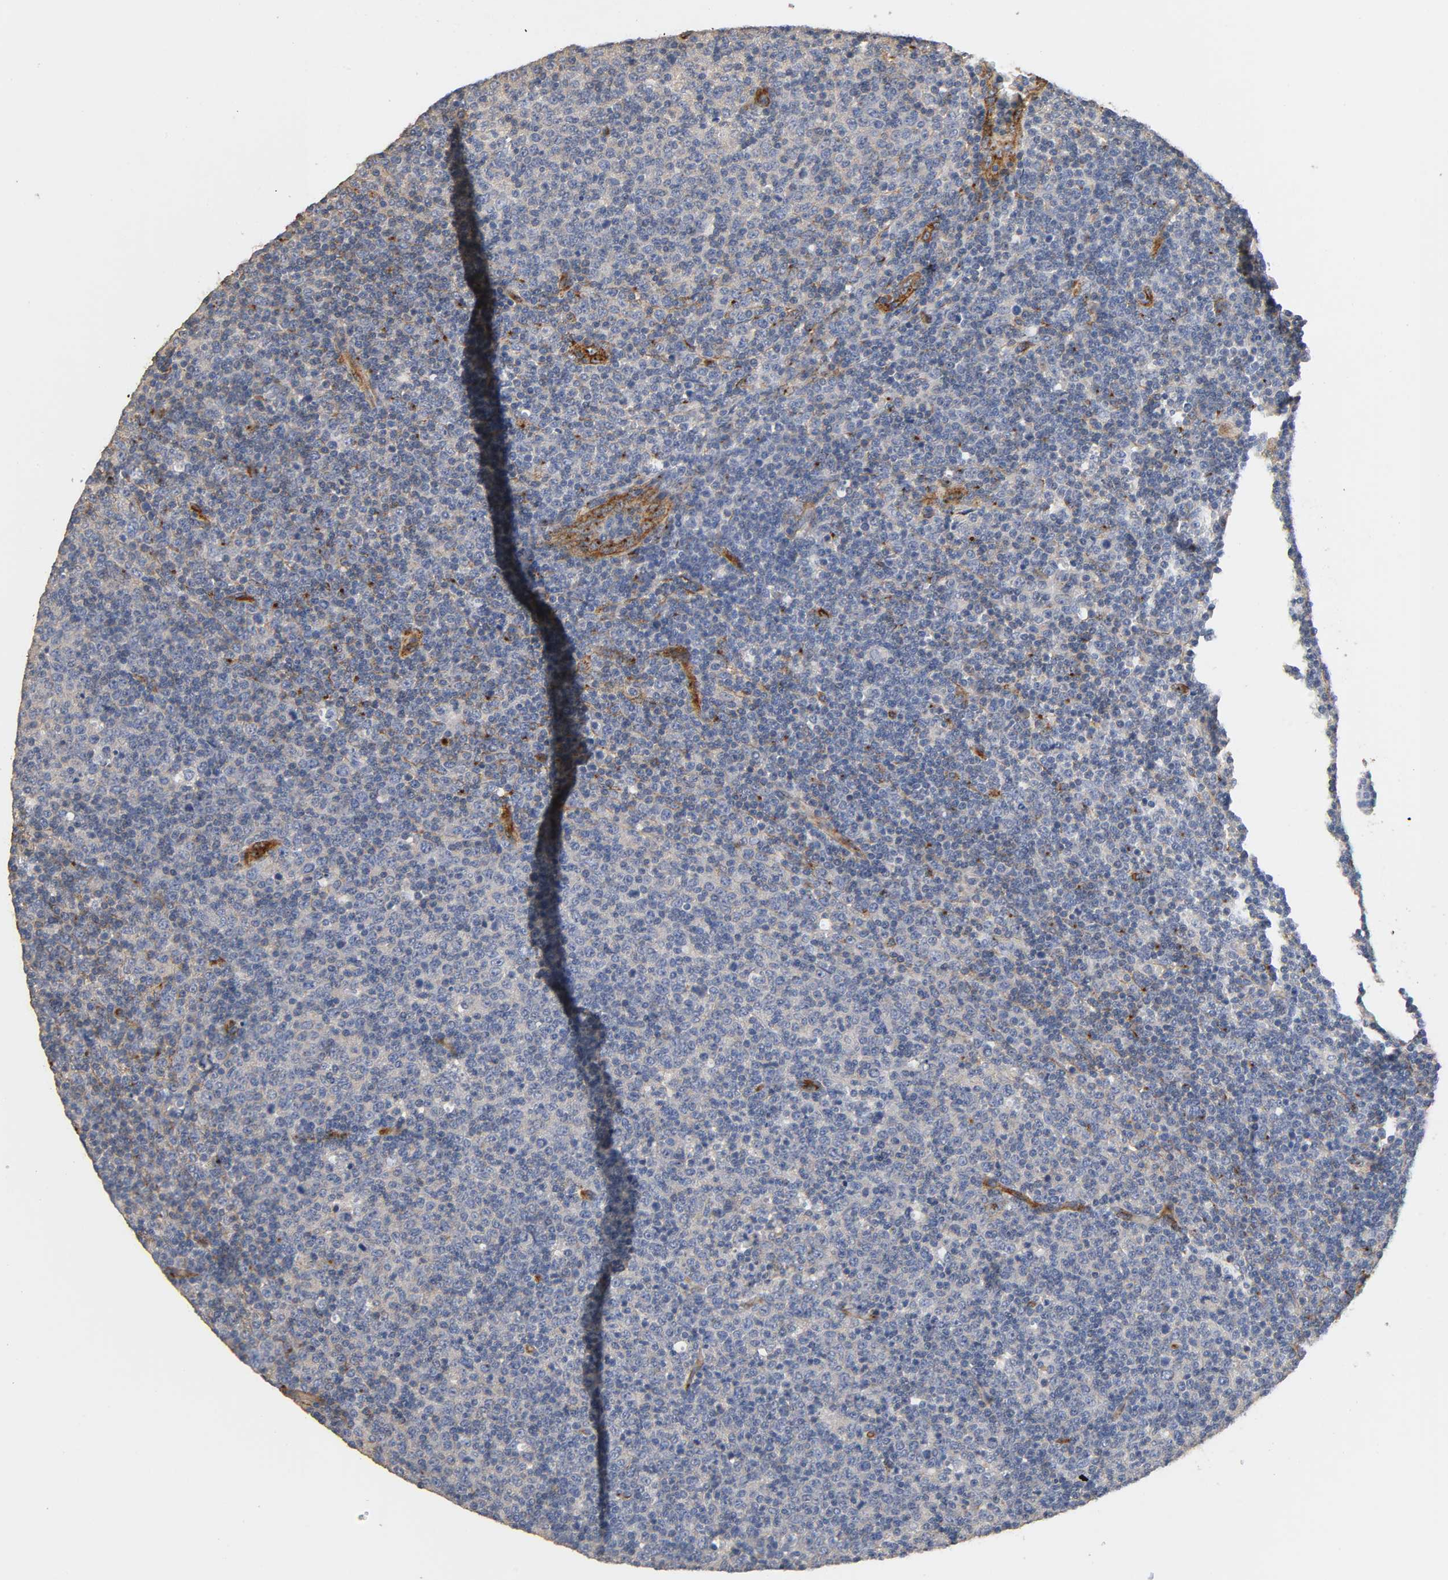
{"staining": {"intensity": "negative", "quantity": "none", "location": "none"}, "tissue": "lymphoma", "cell_type": "Tumor cells", "image_type": "cancer", "snomed": [{"axis": "morphology", "description": "Malignant lymphoma, non-Hodgkin's type, Low grade"}, {"axis": "topography", "description": "Lymph node"}], "caption": "Tumor cells are negative for protein expression in human malignant lymphoma, non-Hodgkin's type (low-grade). The staining is performed using DAB brown chromogen with nuclei counter-stained in using hematoxylin.", "gene": "IFITM3", "patient": {"sex": "male", "age": 70}}